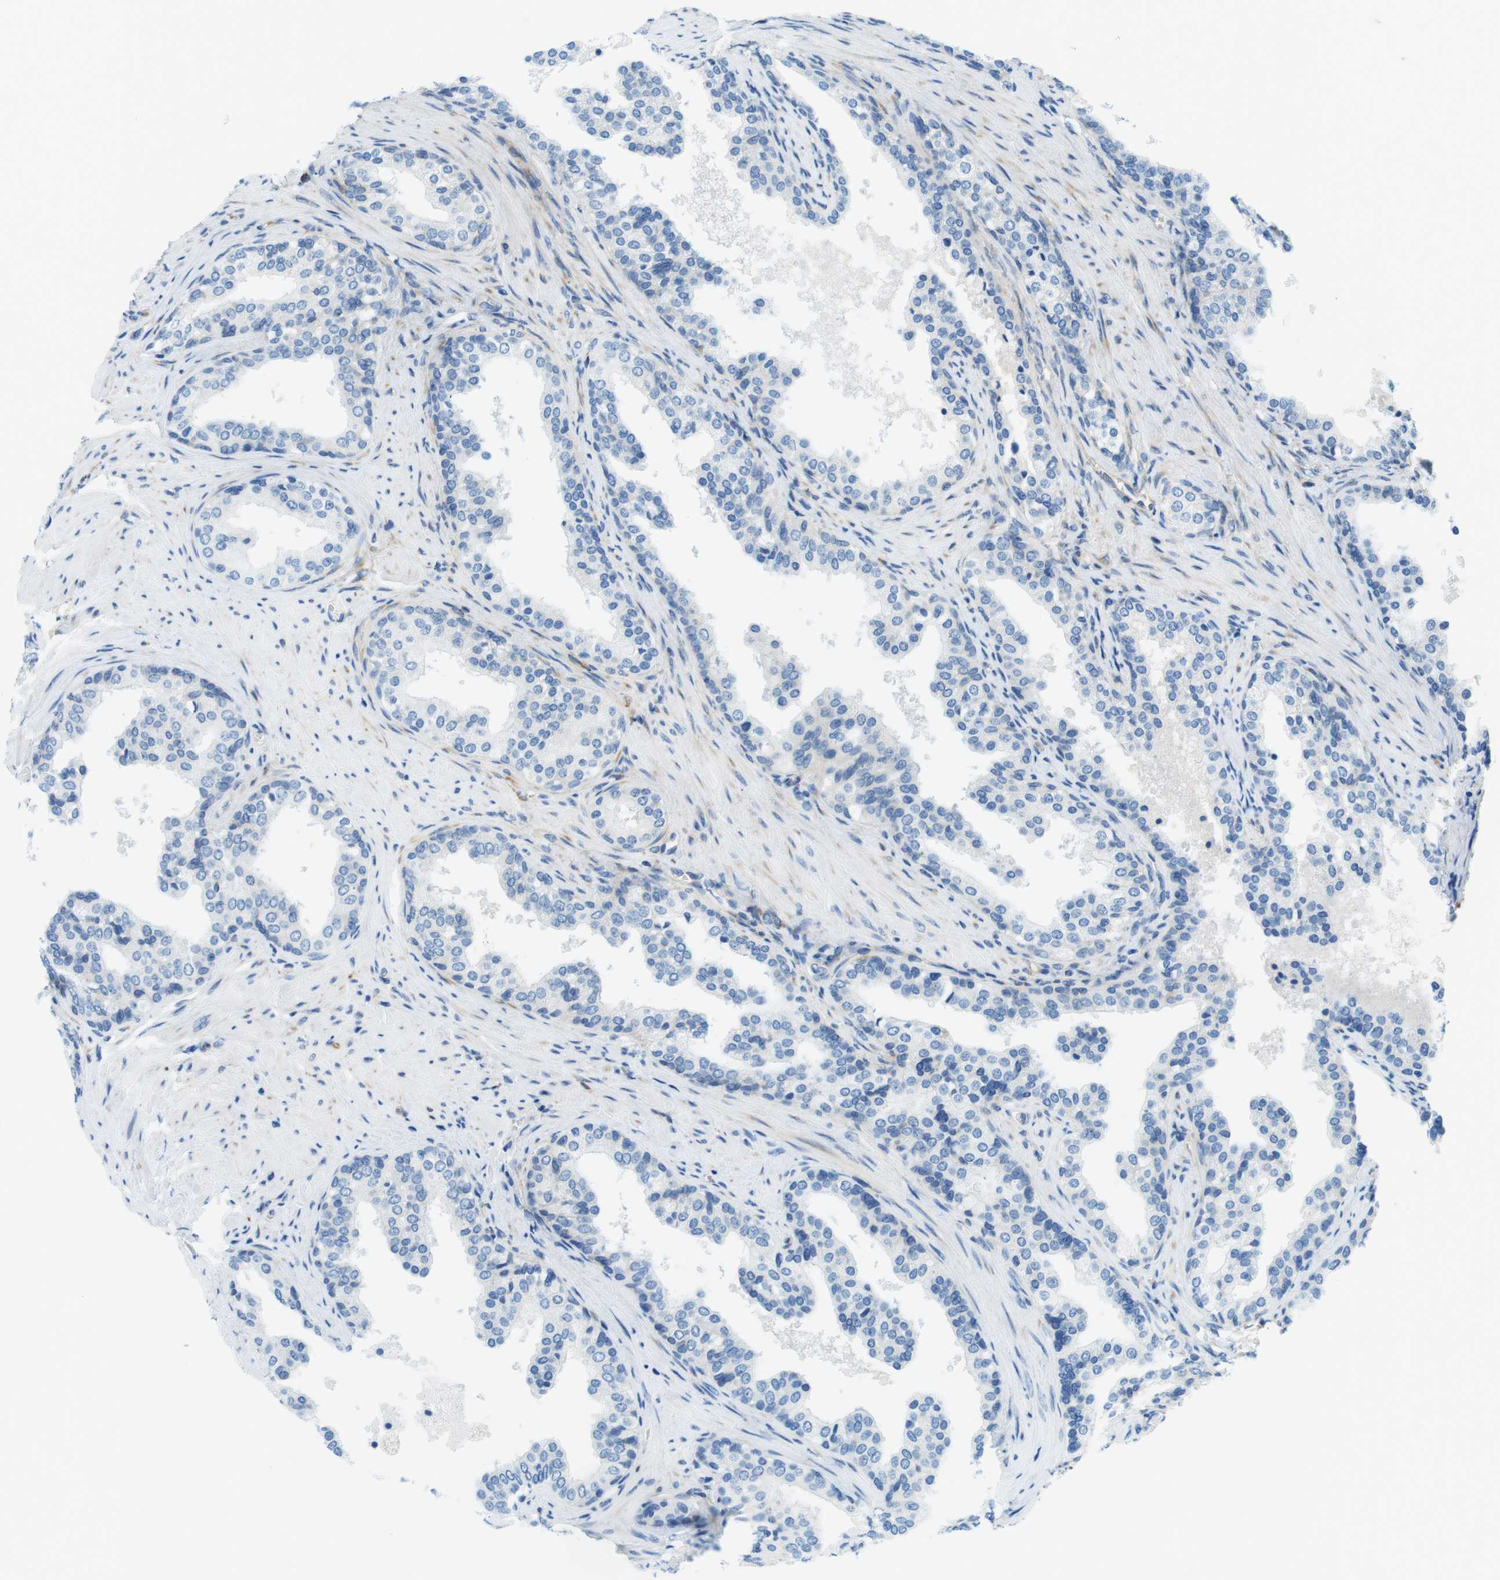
{"staining": {"intensity": "negative", "quantity": "none", "location": "none"}, "tissue": "prostate cancer", "cell_type": "Tumor cells", "image_type": "cancer", "snomed": [{"axis": "morphology", "description": "Adenocarcinoma, Low grade"}, {"axis": "topography", "description": "Prostate"}], "caption": "A high-resolution photomicrograph shows immunohistochemistry (IHC) staining of low-grade adenocarcinoma (prostate), which exhibits no significant staining in tumor cells. (DAB (3,3'-diaminobenzidine) immunohistochemistry with hematoxylin counter stain).", "gene": "EMP2", "patient": {"sex": "male", "age": 60}}